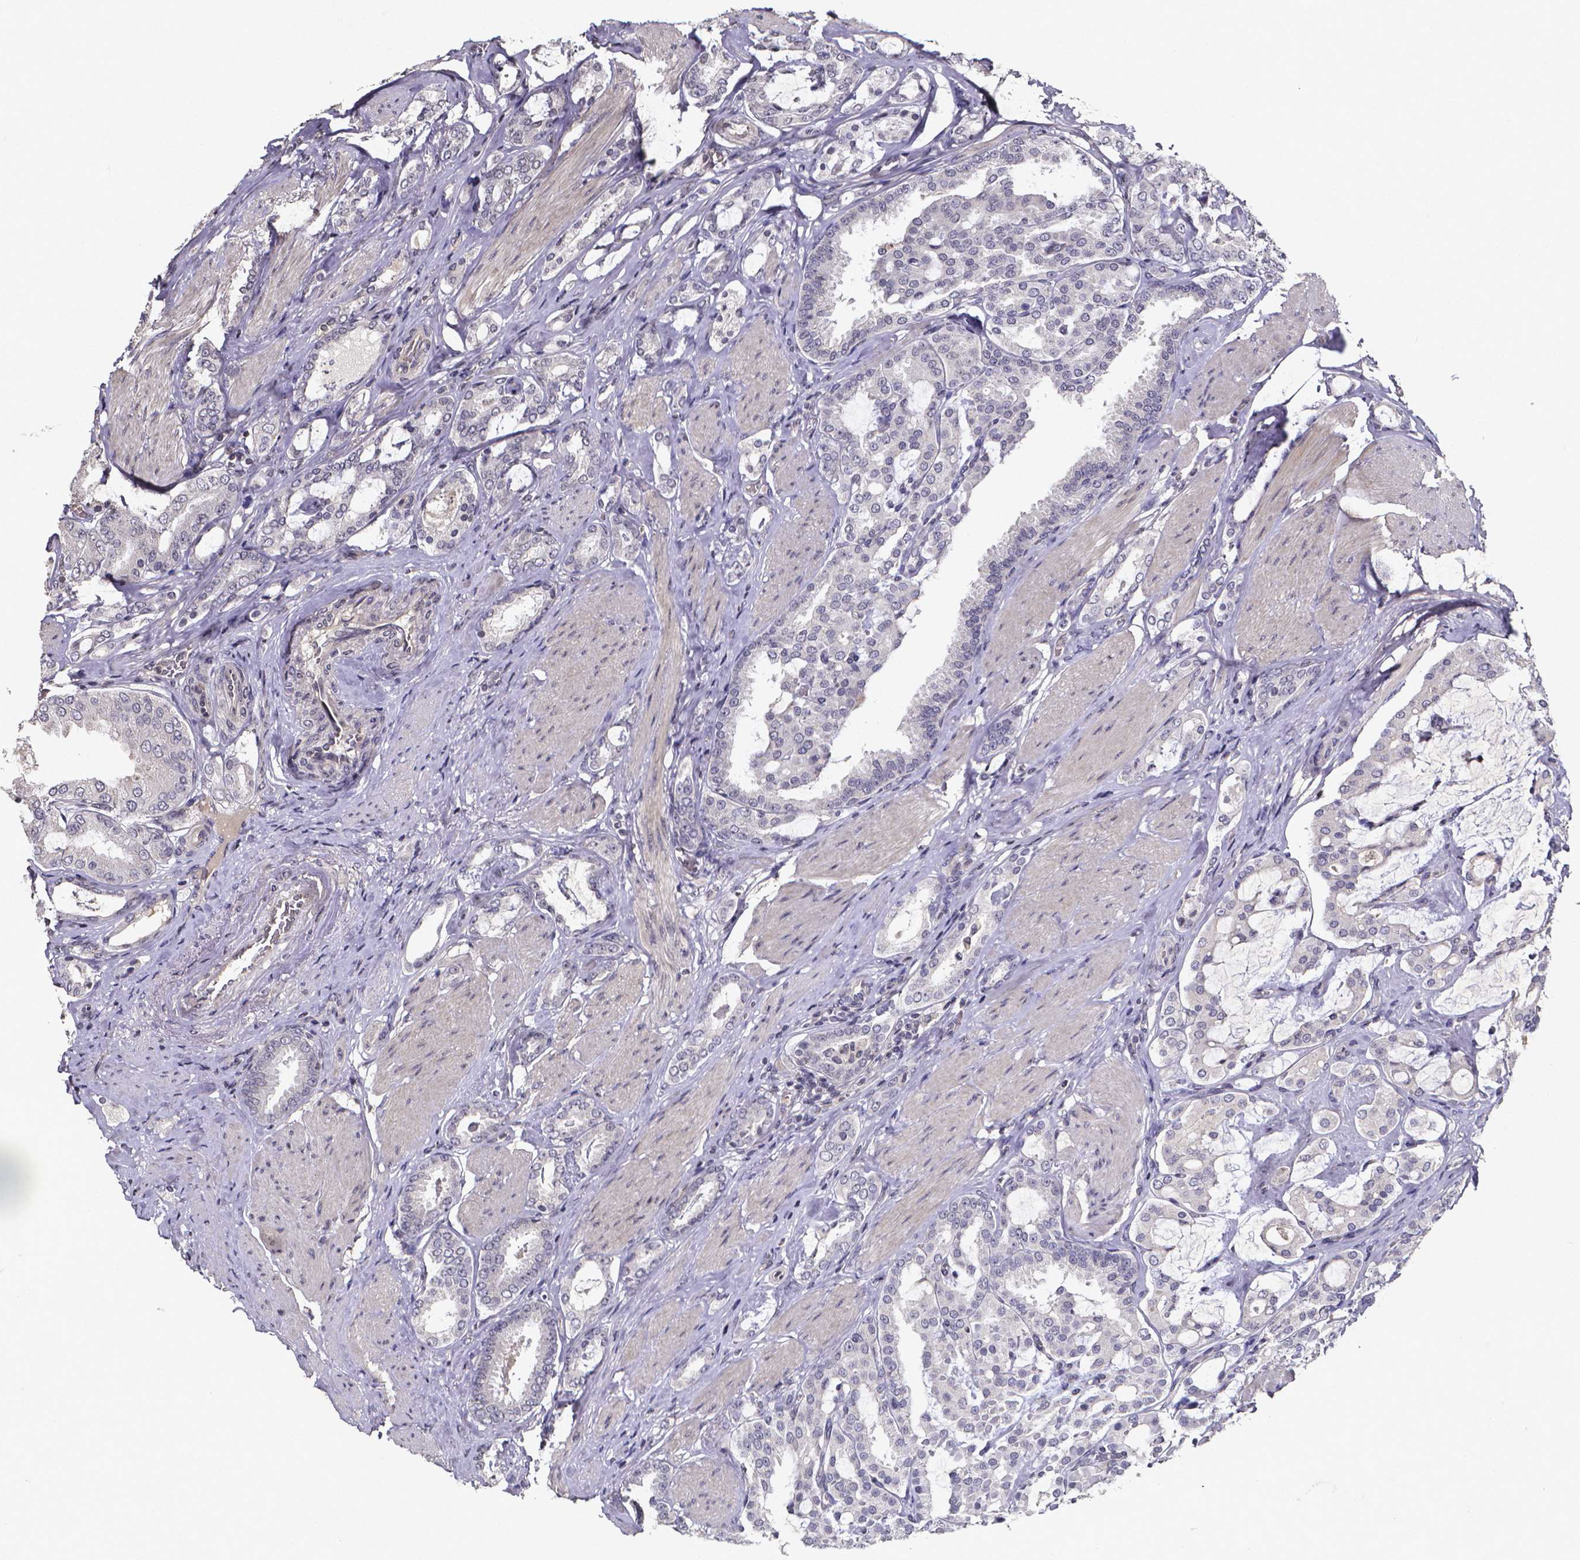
{"staining": {"intensity": "negative", "quantity": "none", "location": "none"}, "tissue": "prostate cancer", "cell_type": "Tumor cells", "image_type": "cancer", "snomed": [{"axis": "morphology", "description": "Adenocarcinoma, High grade"}, {"axis": "topography", "description": "Prostate"}], "caption": "IHC of human prostate cancer (high-grade adenocarcinoma) displays no staining in tumor cells.", "gene": "TP73", "patient": {"sex": "male", "age": 63}}